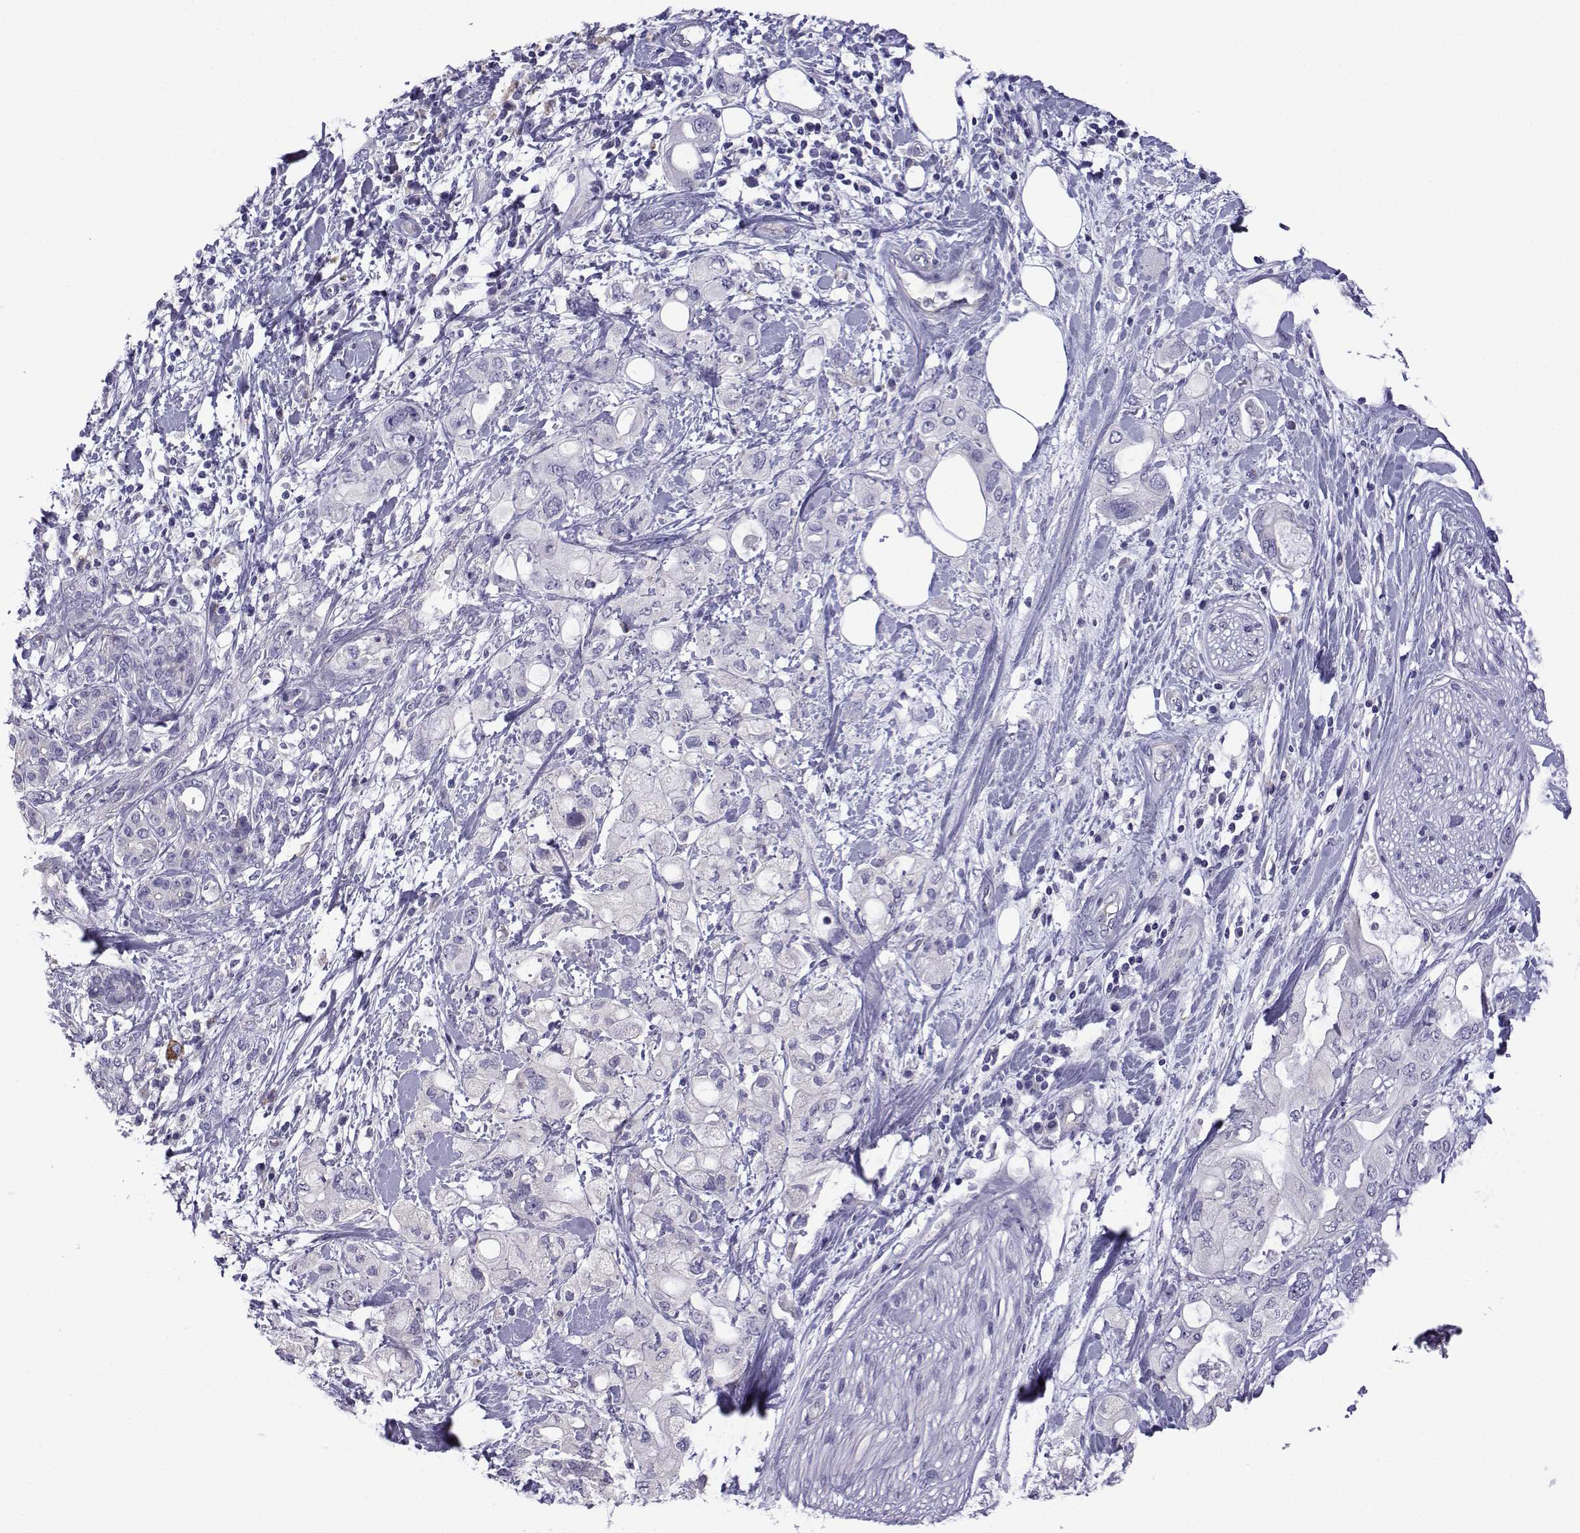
{"staining": {"intensity": "negative", "quantity": "none", "location": "none"}, "tissue": "pancreatic cancer", "cell_type": "Tumor cells", "image_type": "cancer", "snomed": [{"axis": "morphology", "description": "Adenocarcinoma, NOS"}, {"axis": "topography", "description": "Pancreas"}], "caption": "IHC histopathology image of human pancreatic cancer stained for a protein (brown), which shows no positivity in tumor cells.", "gene": "CFAP70", "patient": {"sex": "female", "age": 56}}